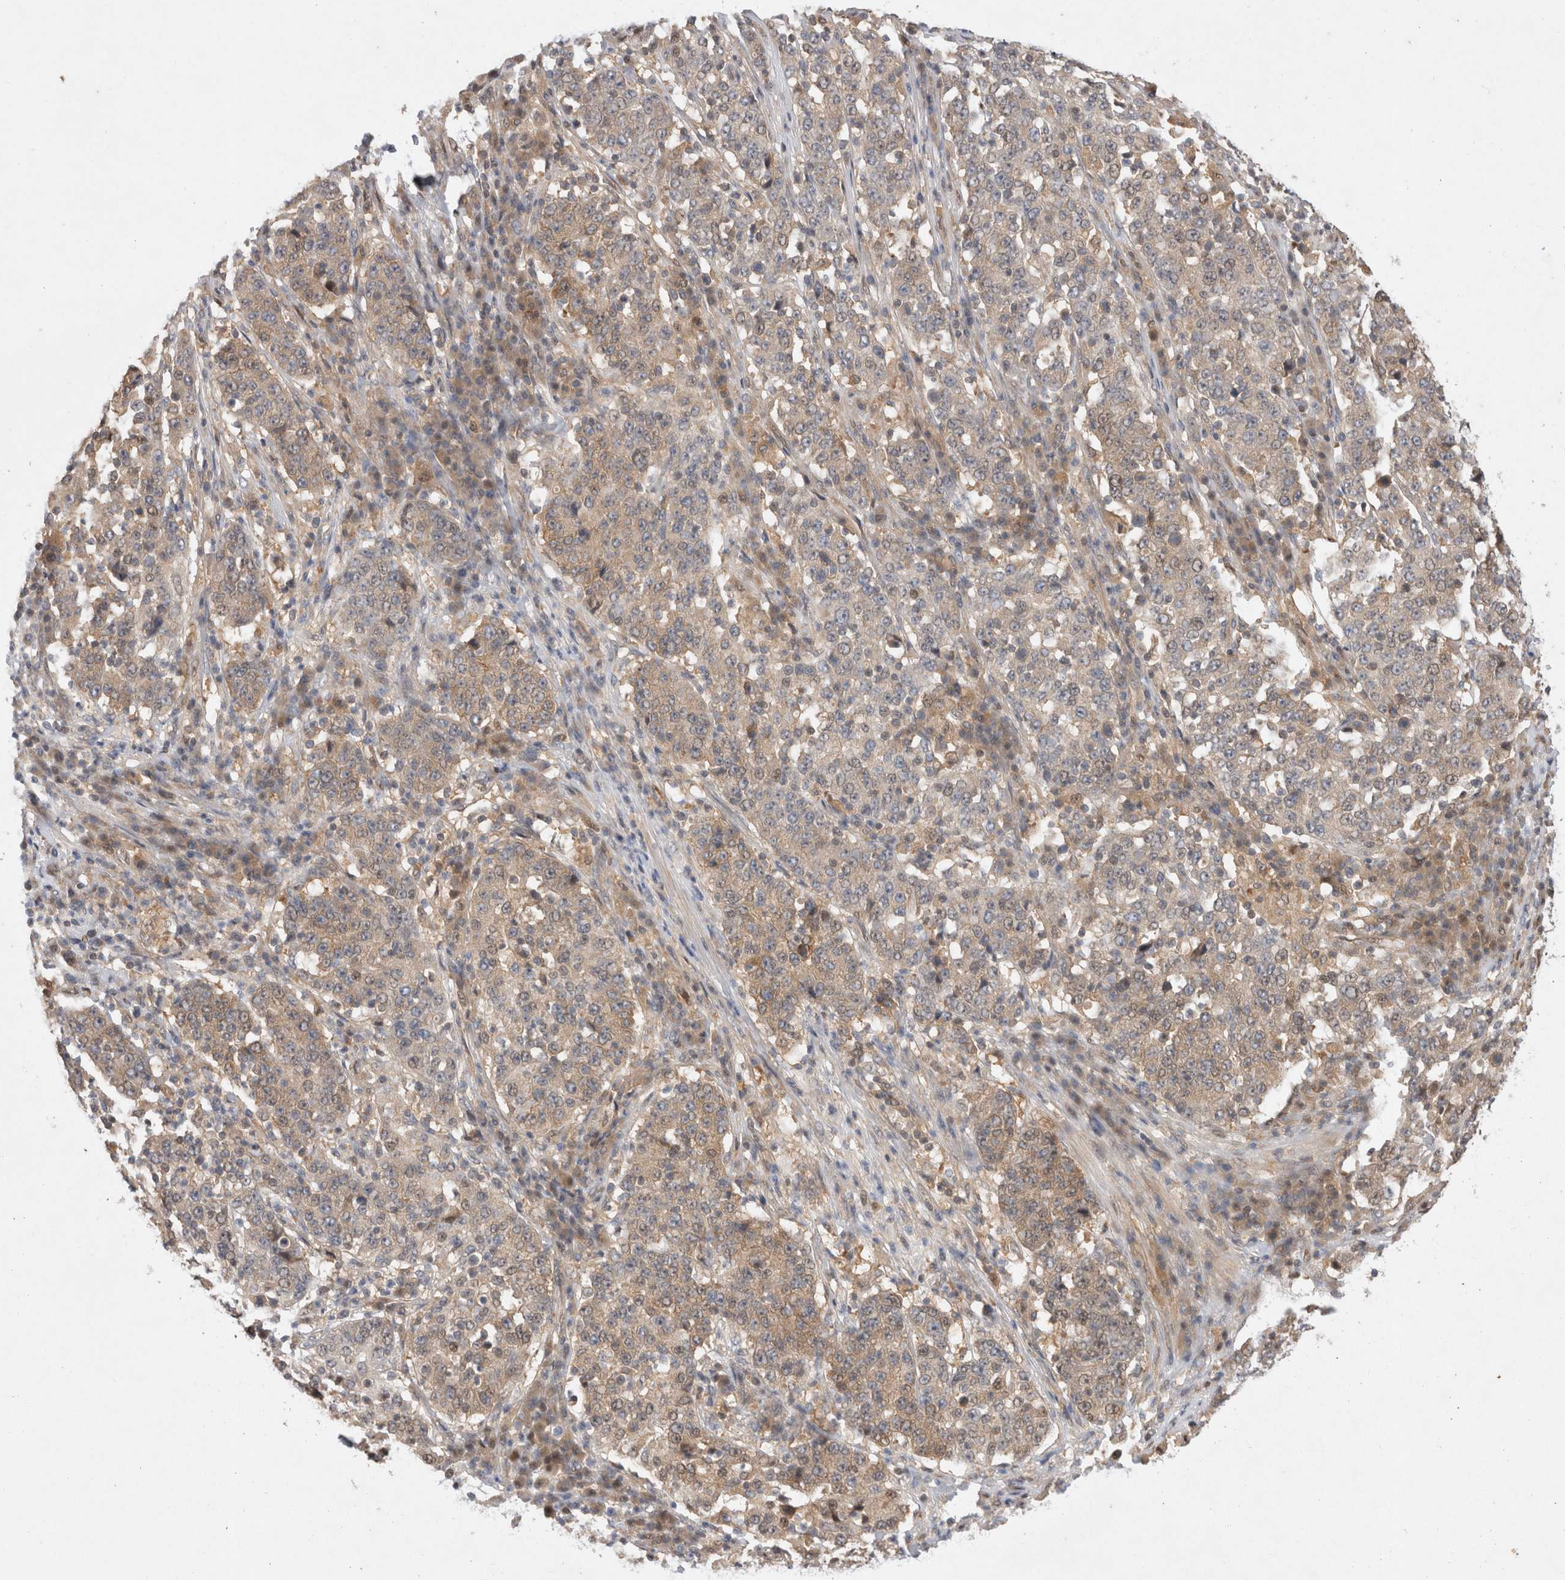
{"staining": {"intensity": "weak", "quantity": ">75%", "location": "cytoplasmic/membranous"}, "tissue": "stomach cancer", "cell_type": "Tumor cells", "image_type": "cancer", "snomed": [{"axis": "morphology", "description": "Adenocarcinoma, NOS"}, {"axis": "topography", "description": "Stomach"}], "caption": "The image reveals a brown stain indicating the presence of a protein in the cytoplasmic/membranous of tumor cells in stomach cancer.", "gene": "HTT", "patient": {"sex": "male", "age": 59}}